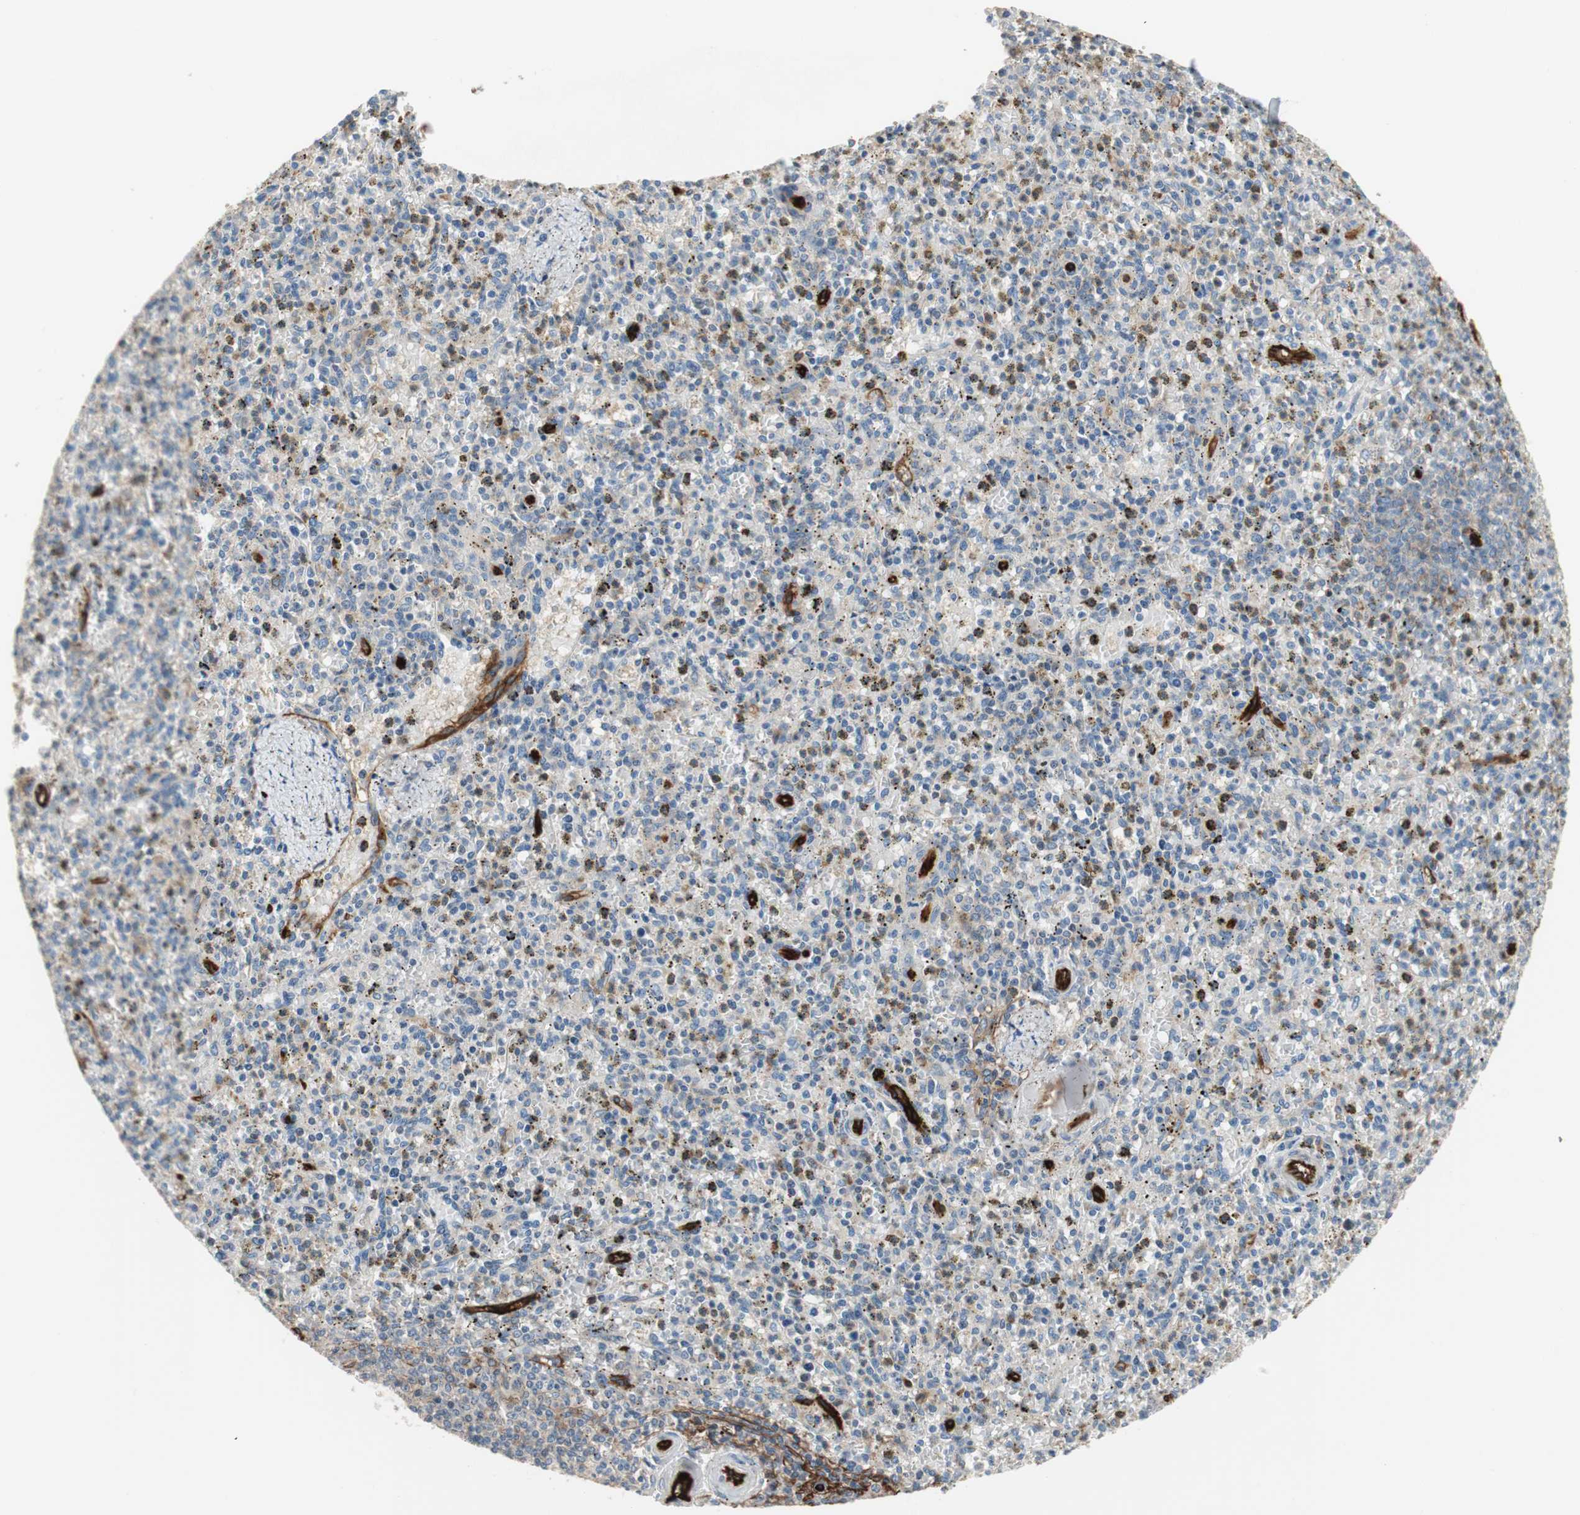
{"staining": {"intensity": "negative", "quantity": "none", "location": "none"}, "tissue": "spleen", "cell_type": "Cells in red pulp", "image_type": "normal", "snomed": [{"axis": "morphology", "description": "Normal tissue, NOS"}, {"axis": "topography", "description": "Spleen"}], "caption": "Cells in red pulp are negative for brown protein staining in benign spleen. (Stains: DAB (3,3'-diaminobenzidine) immunohistochemistry with hematoxylin counter stain, Microscopy: brightfield microscopy at high magnification).", "gene": "ALPL", "patient": {"sex": "male", "age": 72}}